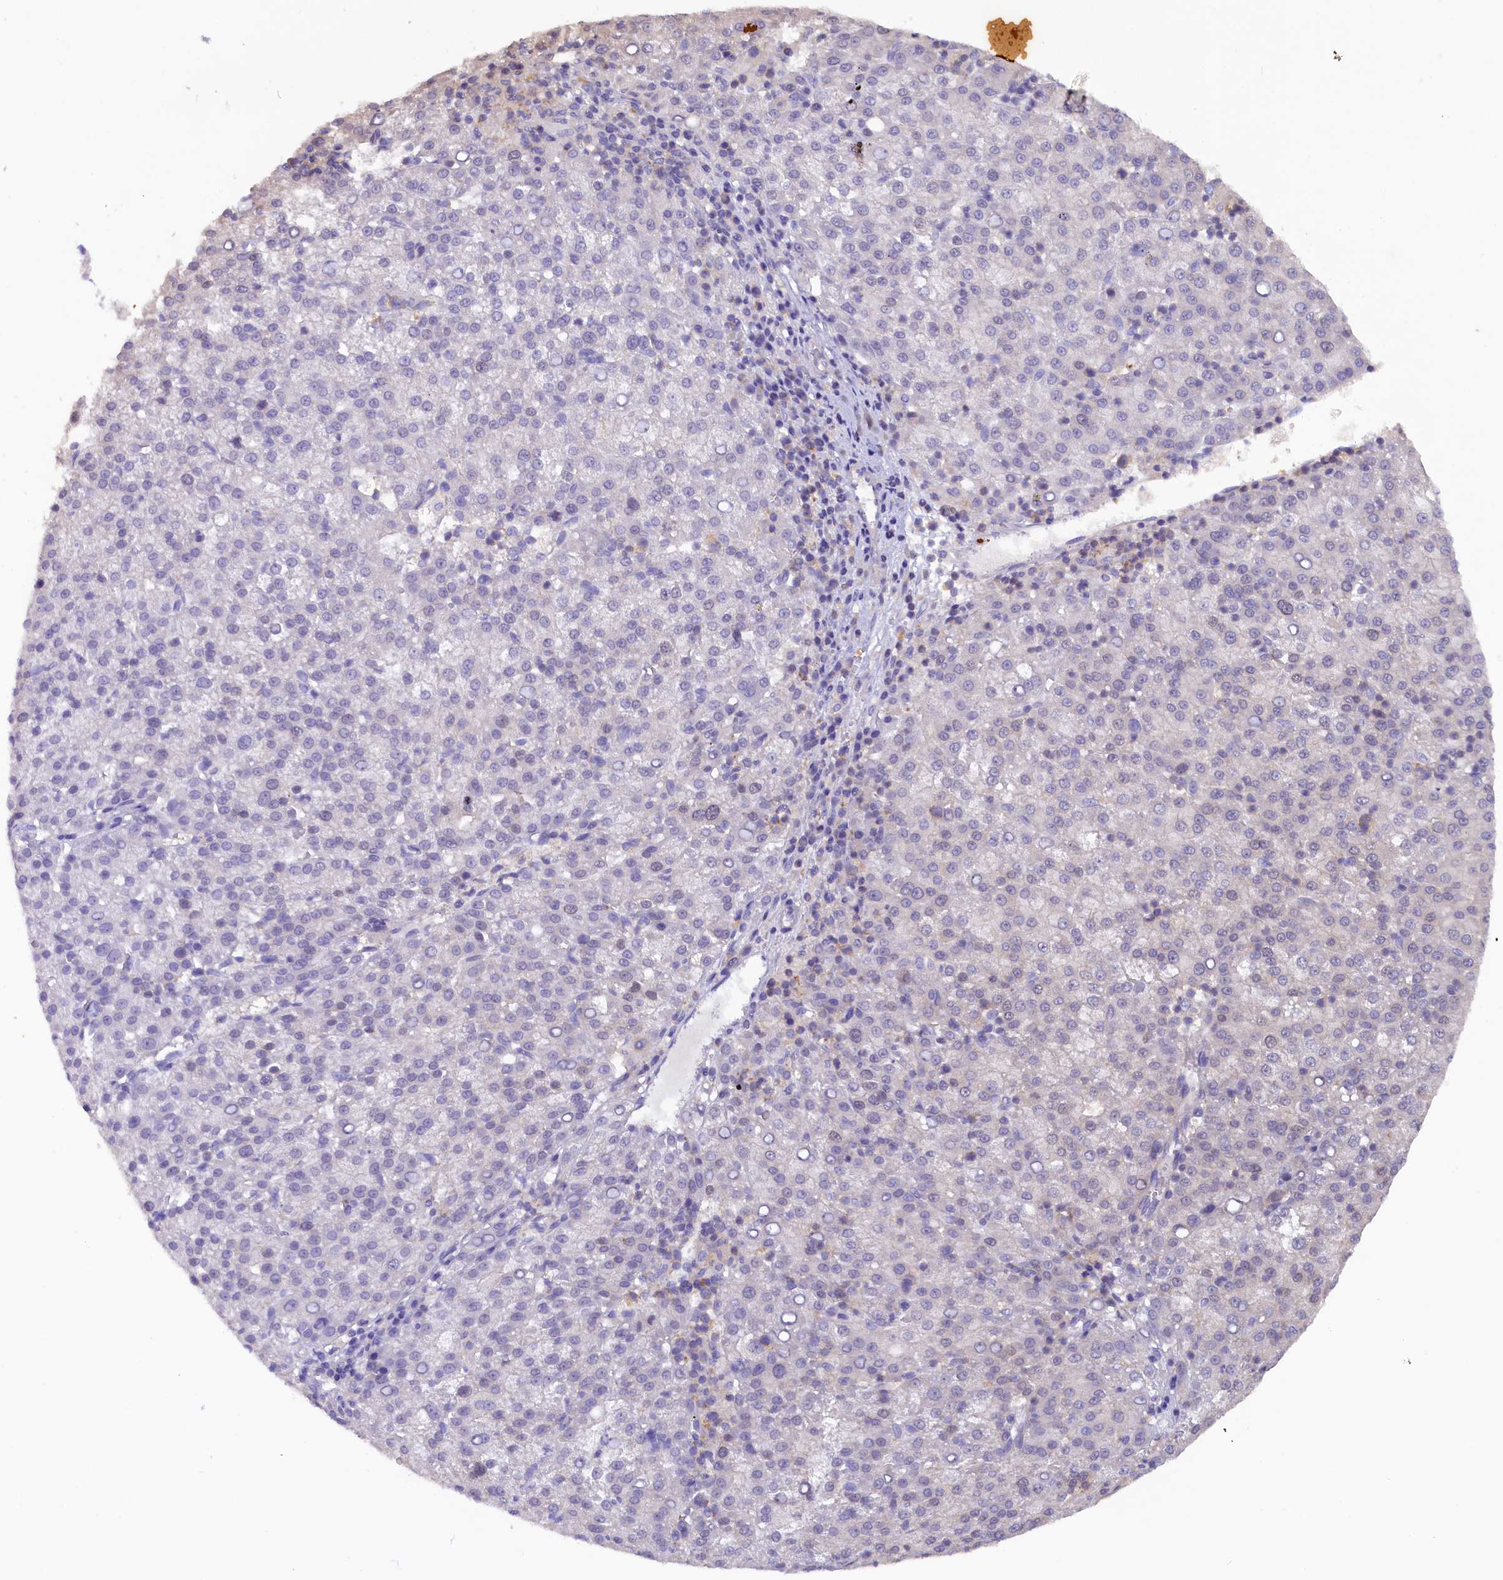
{"staining": {"intensity": "negative", "quantity": "none", "location": "none"}, "tissue": "liver cancer", "cell_type": "Tumor cells", "image_type": "cancer", "snomed": [{"axis": "morphology", "description": "Carcinoma, Hepatocellular, NOS"}, {"axis": "topography", "description": "Liver"}], "caption": "Tumor cells are negative for protein expression in human liver cancer. (Brightfield microscopy of DAB (3,3'-diaminobenzidine) IHC at high magnification).", "gene": "JPT2", "patient": {"sex": "female", "age": 58}}